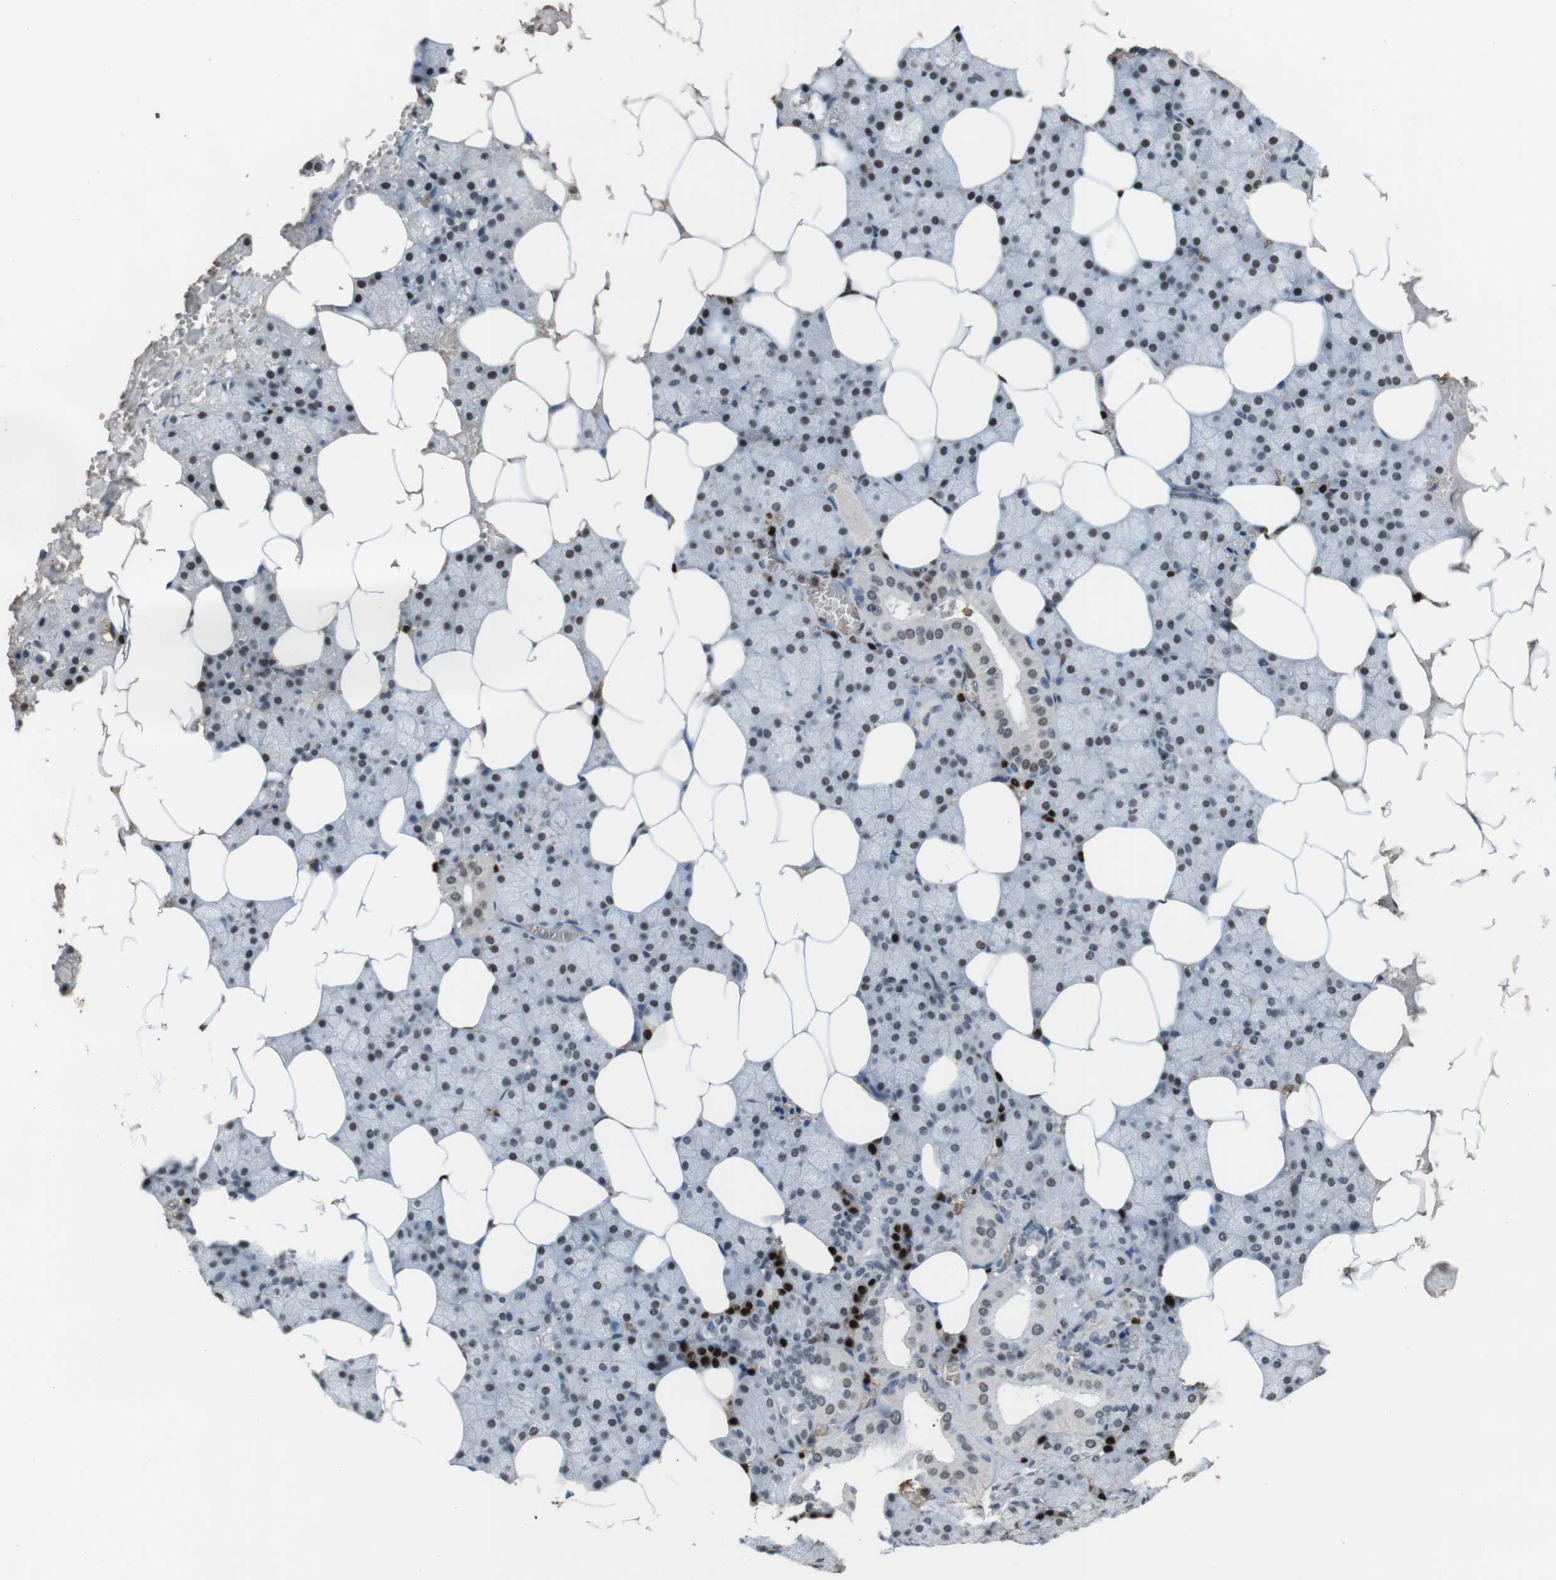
{"staining": {"intensity": "moderate", "quantity": ">75%", "location": "nuclear"}, "tissue": "salivary gland", "cell_type": "Glandular cells", "image_type": "normal", "snomed": [{"axis": "morphology", "description": "Normal tissue, NOS"}, {"axis": "topography", "description": "Salivary gland"}], "caption": "Immunohistochemical staining of normal human salivary gland shows >75% levels of moderate nuclear protein staining in about >75% of glandular cells. Ihc stains the protein of interest in brown and the nuclei are stained blue.", "gene": "SUB1", "patient": {"sex": "male", "age": 62}}